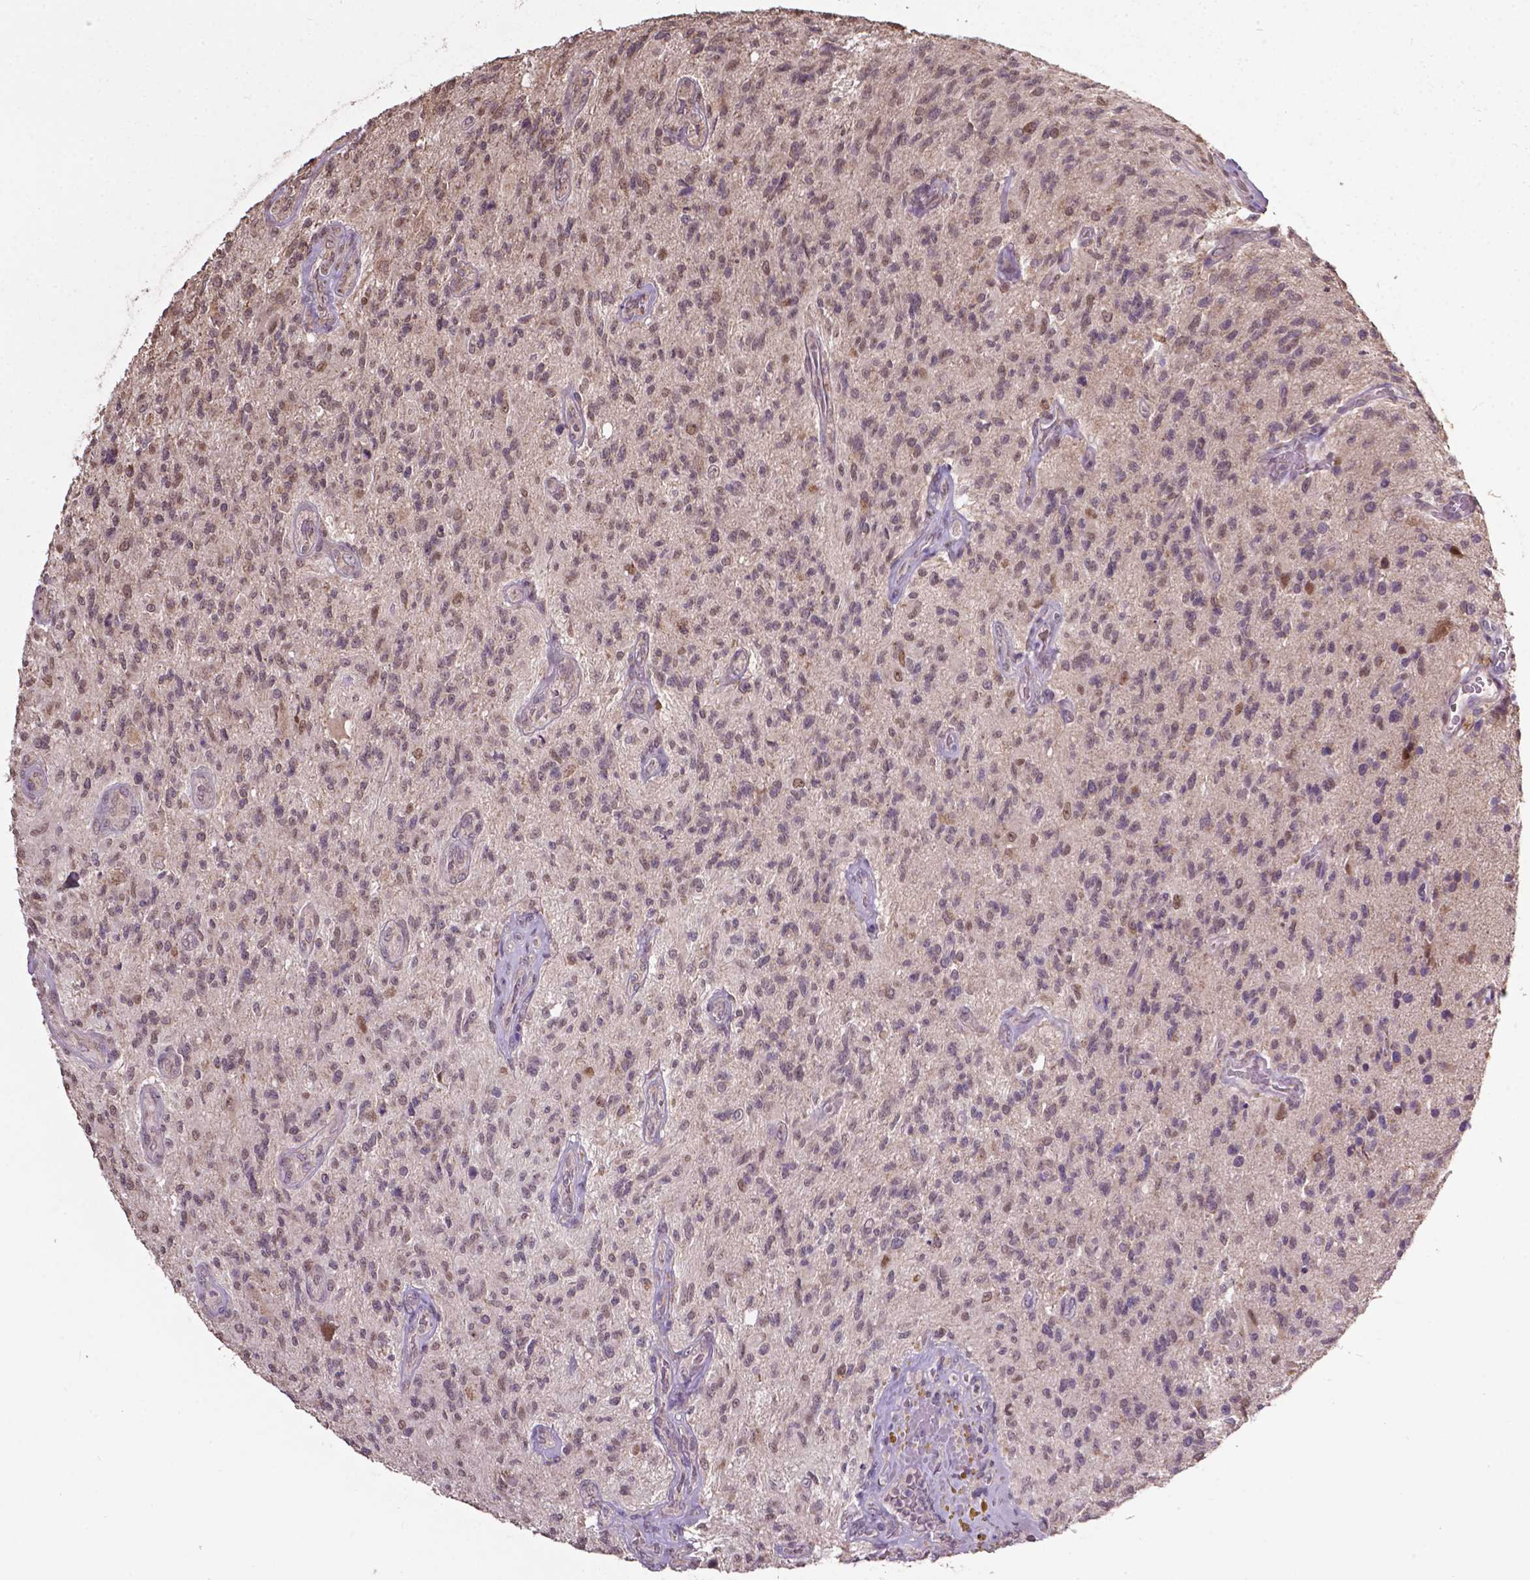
{"staining": {"intensity": "negative", "quantity": "none", "location": "none"}, "tissue": "glioma", "cell_type": "Tumor cells", "image_type": "cancer", "snomed": [{"axis": "morphology", "description": "Glioma, malignant, High grade"}, {"axis": "topography", "description": "Brain"}], "caption": "The immunohistochemistry (IHC) micrograph has no significant expression in tumor cells of malignant glioma (high-grade) tissue.", "gene": "GLRA2", "patient": {"sex": "male", "age": 56}}